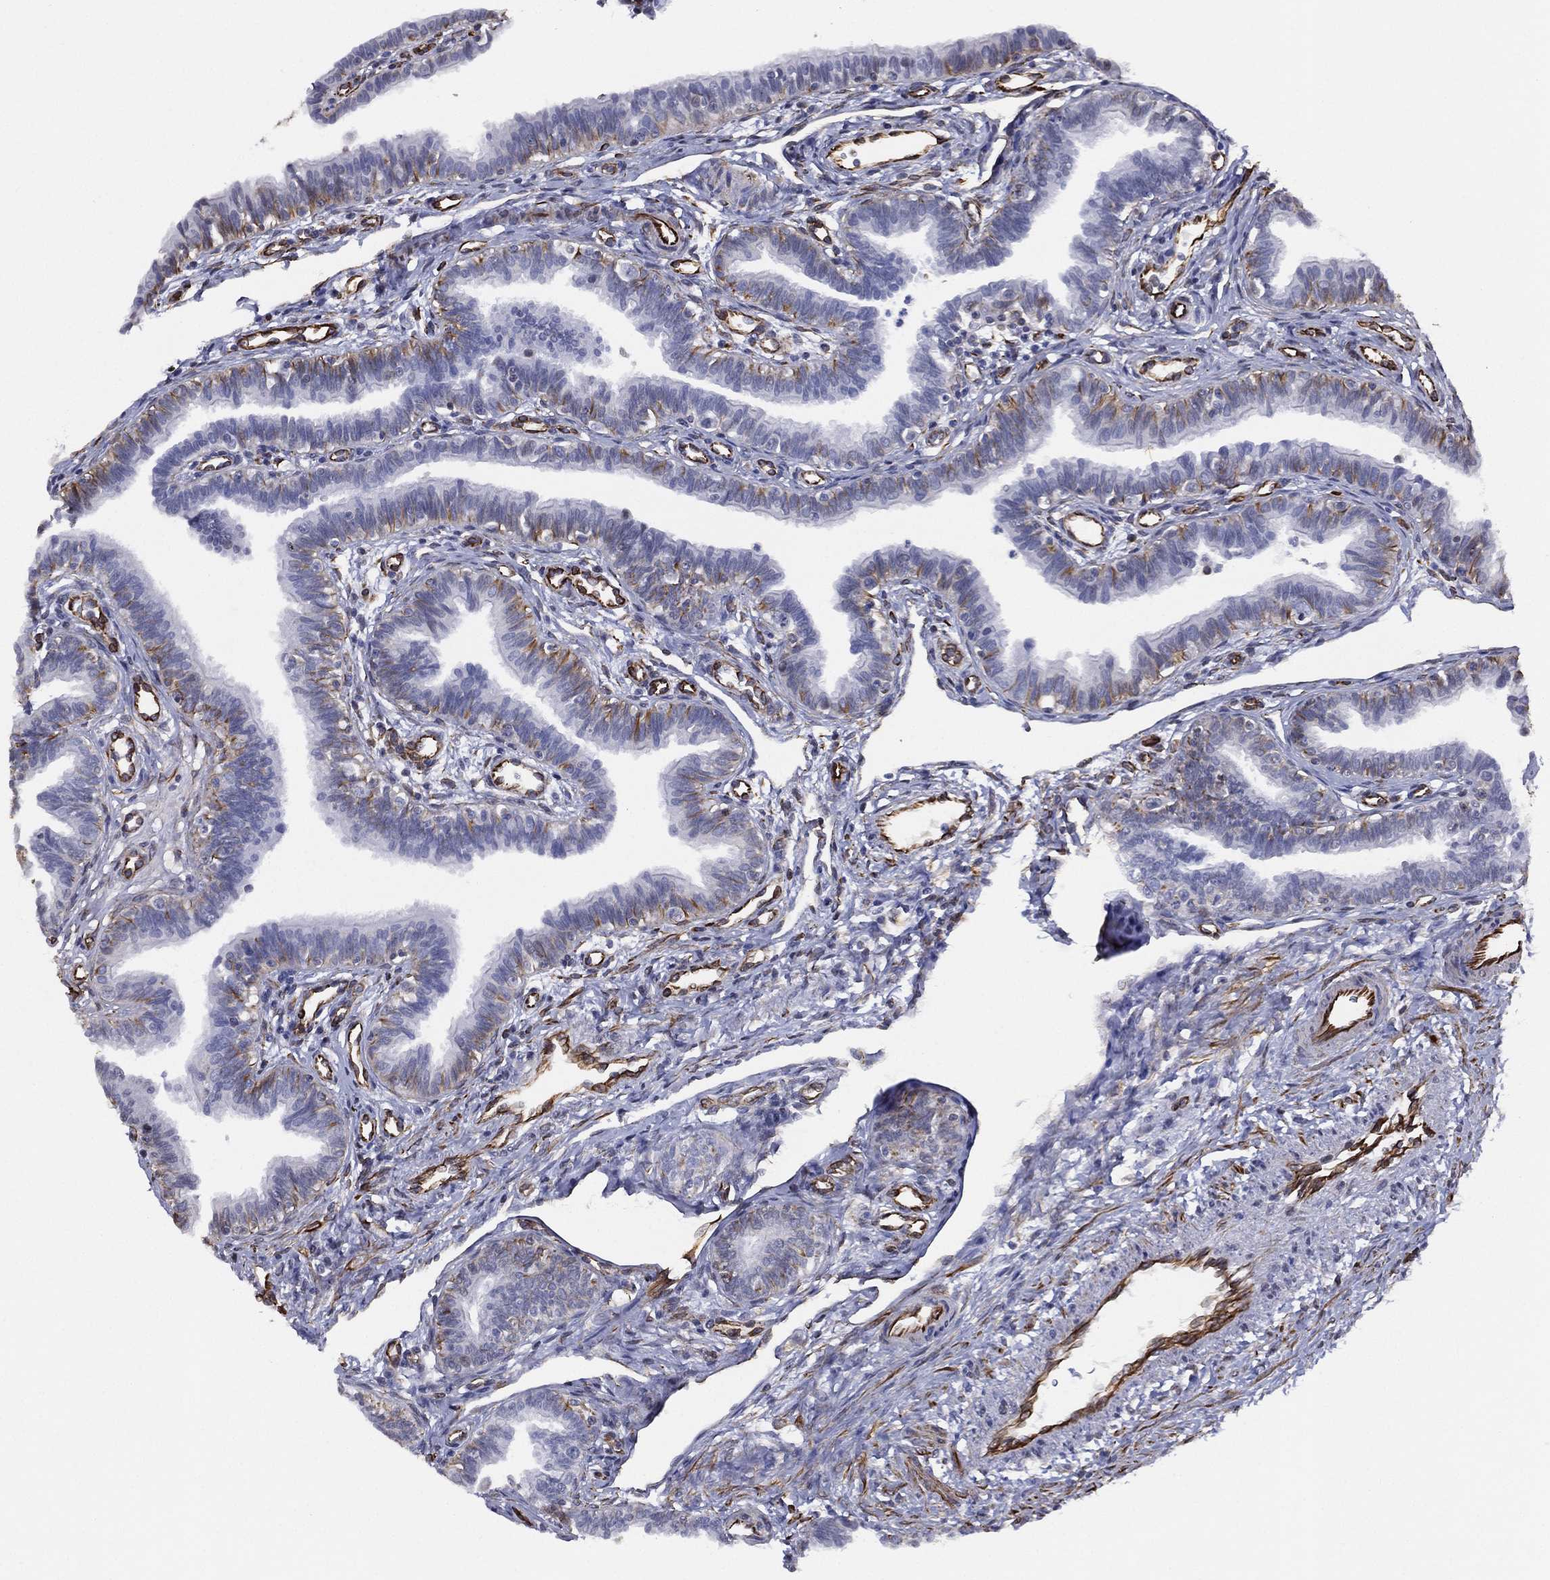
{"staining": {"intensity": "moderate", "quantity": "<25%", "location": "cytoplasmic/membranous"}, "tissue": "fallopian tube", "cell_type": "Glandular cells", "image_type": "normal", "snomed": [{"axis": "morphology", "description": "Normal tissue, NOS"}, {"axis": "topography", "description": "Fallopian tube"}], "caption": "Immunohistochemical staining of normal fallopian tube exhibits moderate cytoplasmic/membranous protein positivity in approximately <25% of glandular cells.", "gene": "MAS1", "patient": {"sex": "female", "age": 36}}